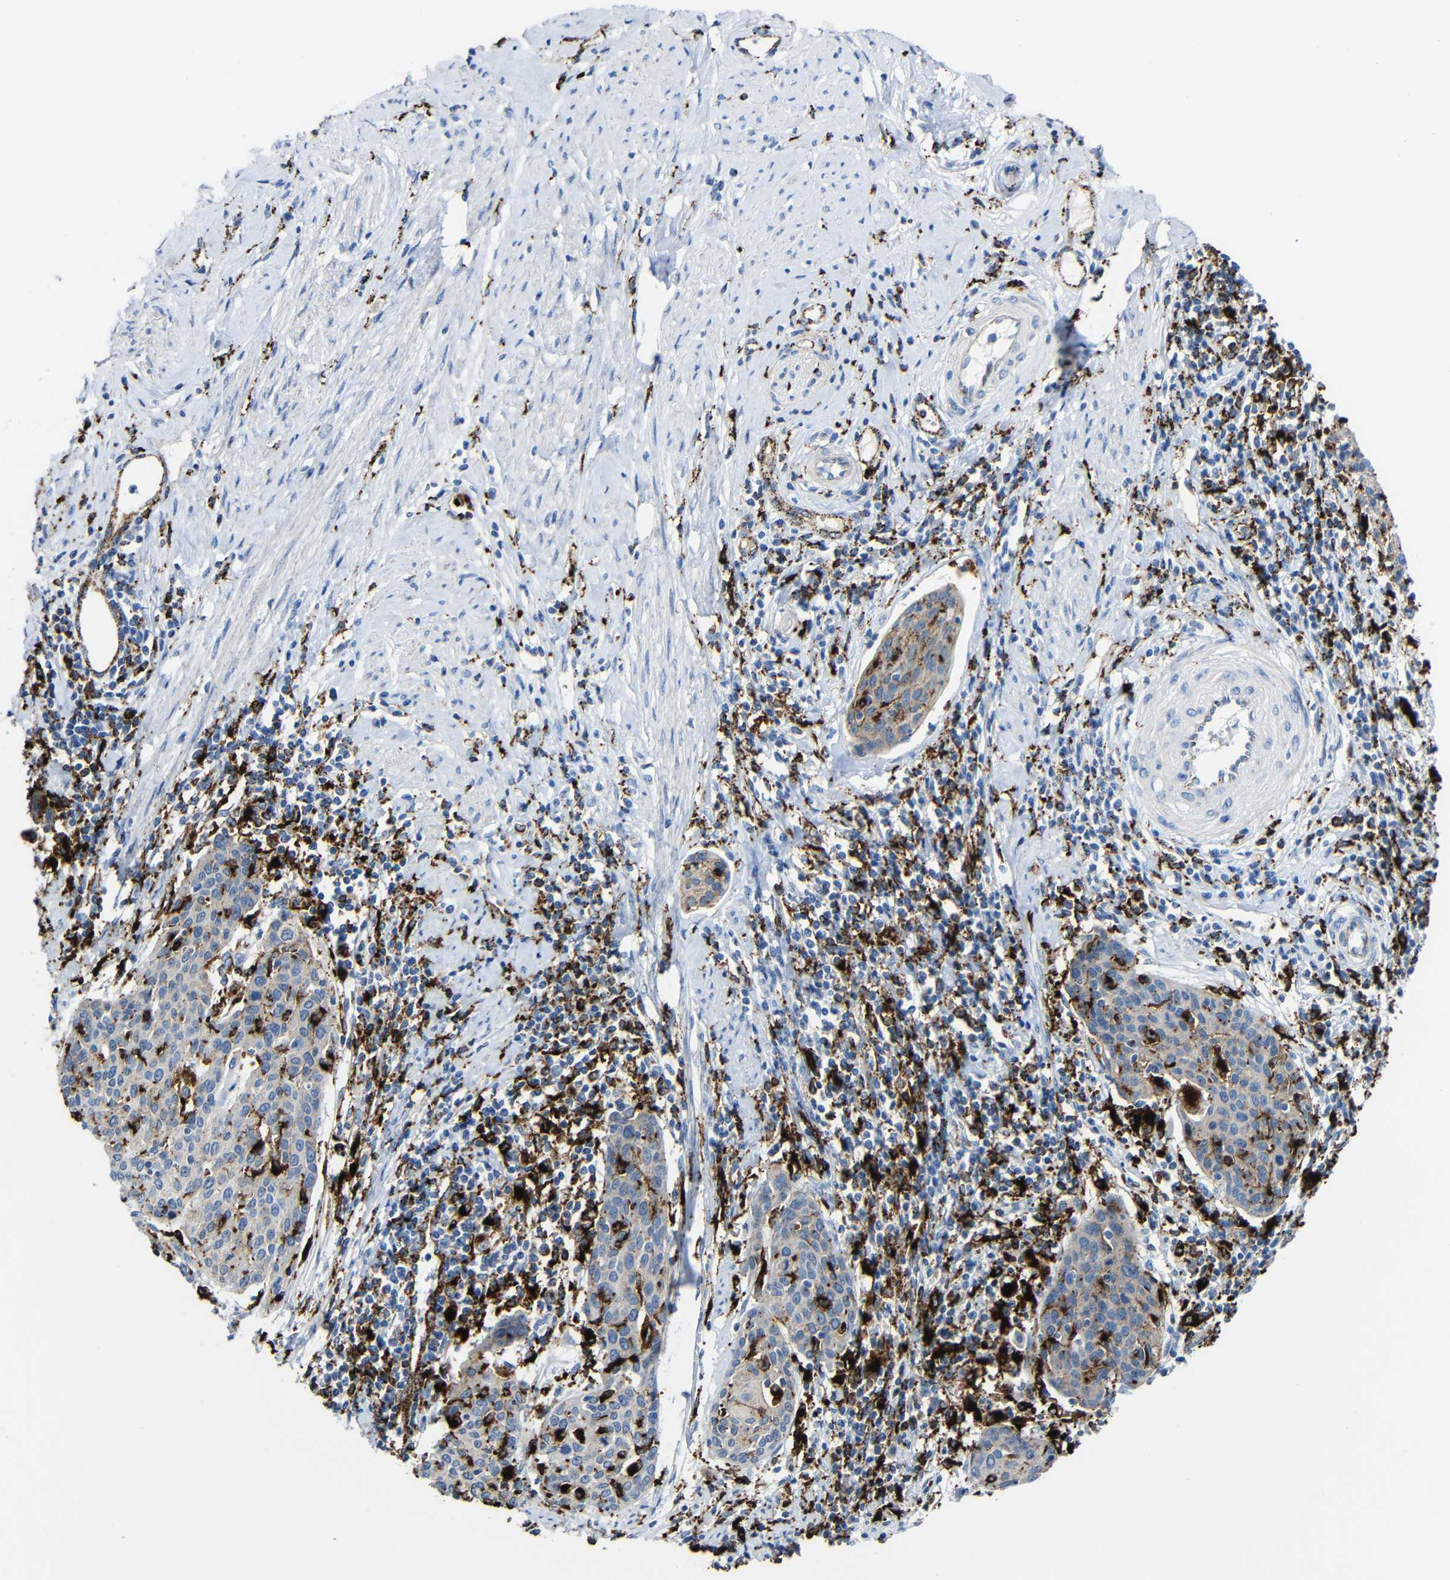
{"staining": {"intensity": "weak", "quantity": ">75%", "location": "cytoplasmic/membranous"}, "tissue": "cervical cancer", "cell_type": "Tumor cells", "image_type": "cancer", "snomed": [{"axis": "morphology", "description": "Squamous cell carcinoma, NOS"}, {"axis": "topography", "description": "Cervix"}], "caption": "High-magnification brightfield microscopy of squamous cell carcinoma (cervical) stained with DAB (brown) and counterstained with hematoxylin (blue). tumor cells exhibit weak cytoplasmic/membranous positivity is appreciated in about>75% of cells. Using DAB (3,3'-diaminobenzidine) (brown) and hematoxylin (blue) stains, captured at high magnification using brightfield microscopy.", "gene": "HLA-DMA", "patient": {"sex": "female", "age": 38}}